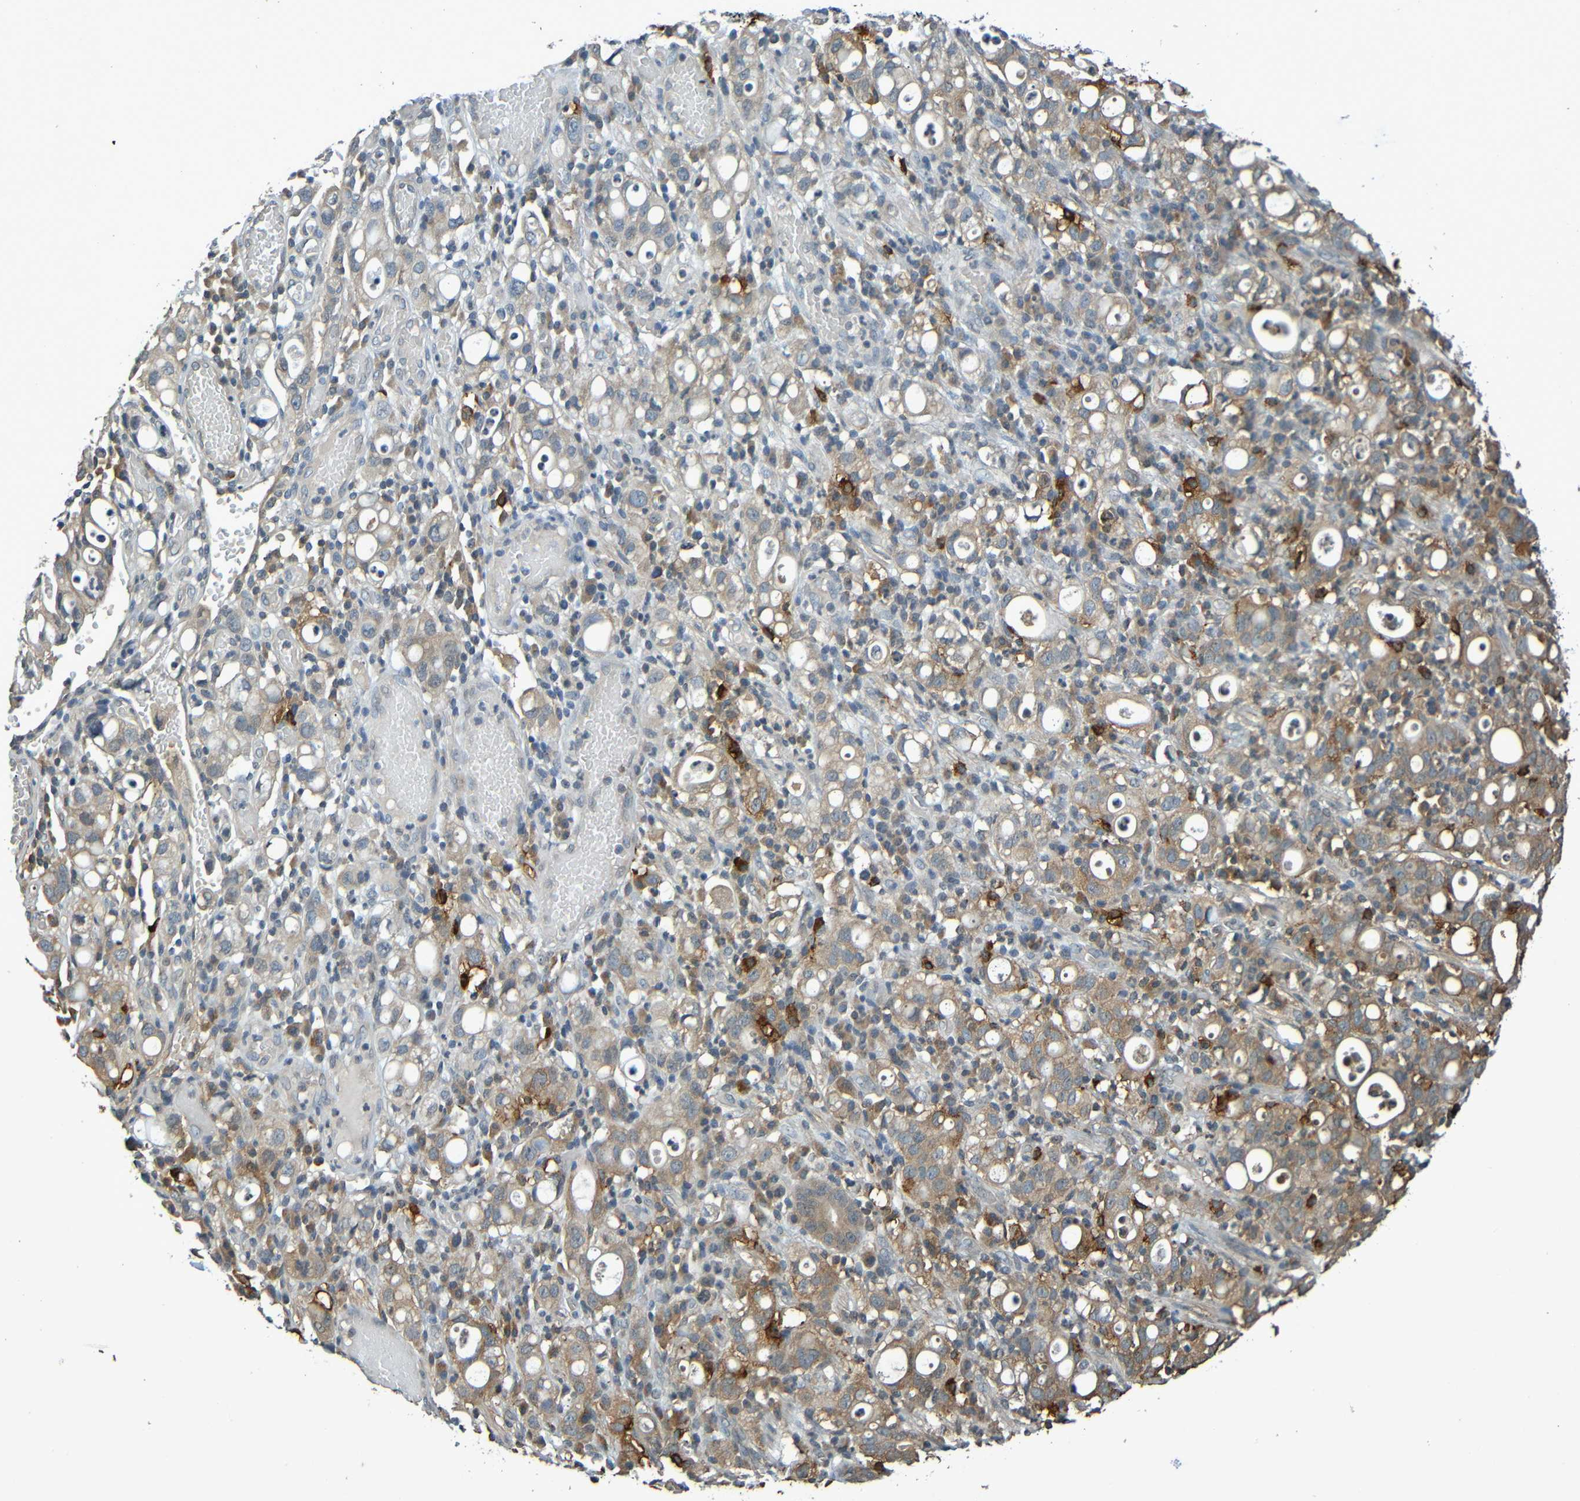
{"staining": {"intensity": "moderate", "quantity": ">75%", "location": "cytoplasmic/membranous"}, "tissue": "stomach cancer", "cell_type": "Tumor cells", "image_type": "cancer", "snomed": [{"axis": "morphology", "description": "Adenocarcinoma, NOS"}, {"axis": "topography", "description": "Stomach"}], "caption": "Protein staining shows moderate cytoplasmic/membranous positivity in approximately >75% of tumor cells in stomach adenocarcinoma. (DAB (3,3'-diaminobenzidine) IHC, brown staining for protein, blue staining for nuclei).", "gene": "C3AR1", "patient": {"sex": "female", "age": 75}}